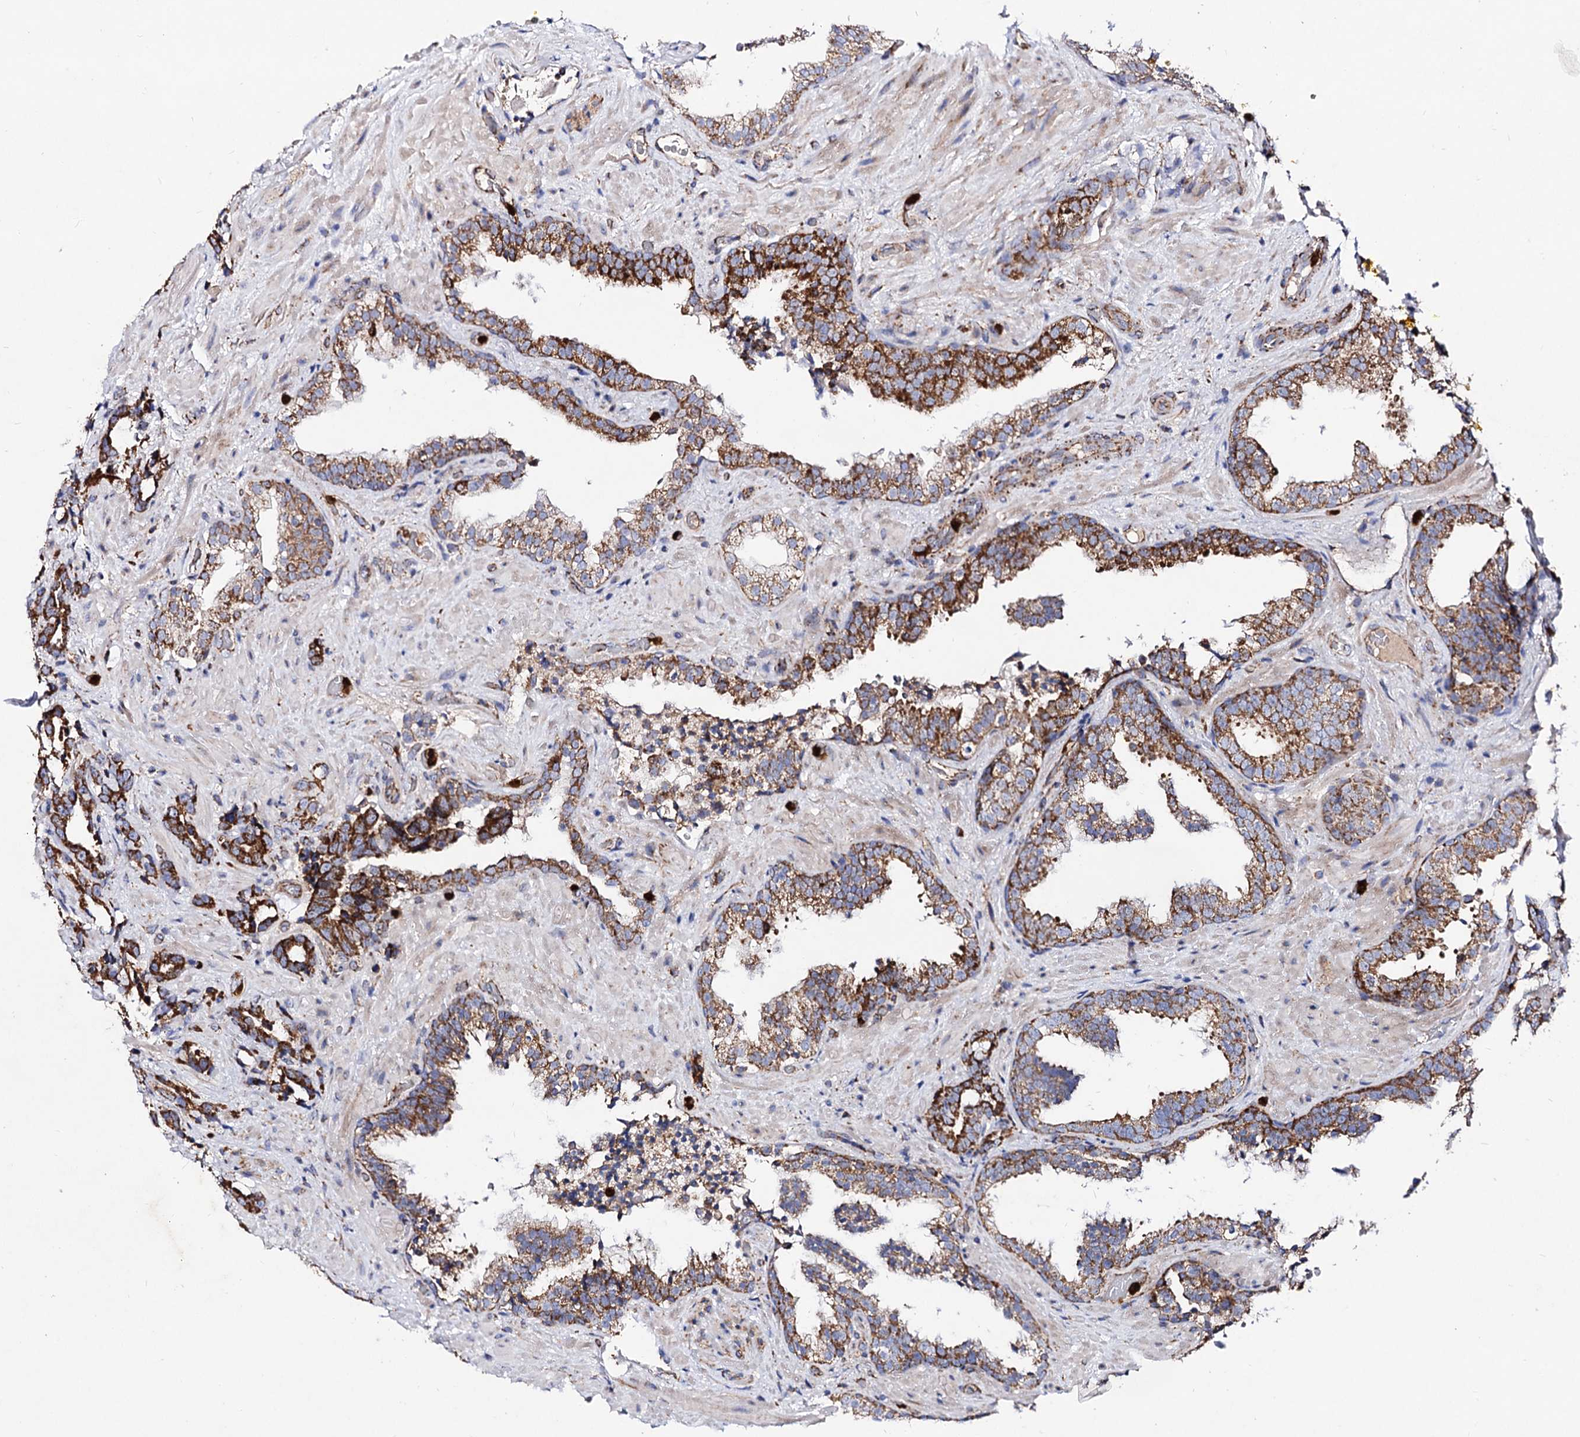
{"staining": {"intensity": "strong", "quantity": ">75%", "location": "cytoplasmic/membranous"}, "tissue": "prostate cancer", "cell_type": "Tumor cells", "image_type": "cancer", "snomed": [{"axis": "morphology", "description": "Adenocarcinoma, High grade"}, {"axis": "topography", "description": "Prostate and seminal vesicle, NOS"}], "caption": "Prostate cancer stained with immunohistochemistry reveals strong cytoplasmic/membranous positivity in about >75% of tumor cells. The protein is shown in brown color, while the nuclei are stained blue.", "gene": "ACAD9", "patient": {"sex": "male", "age": 67}}